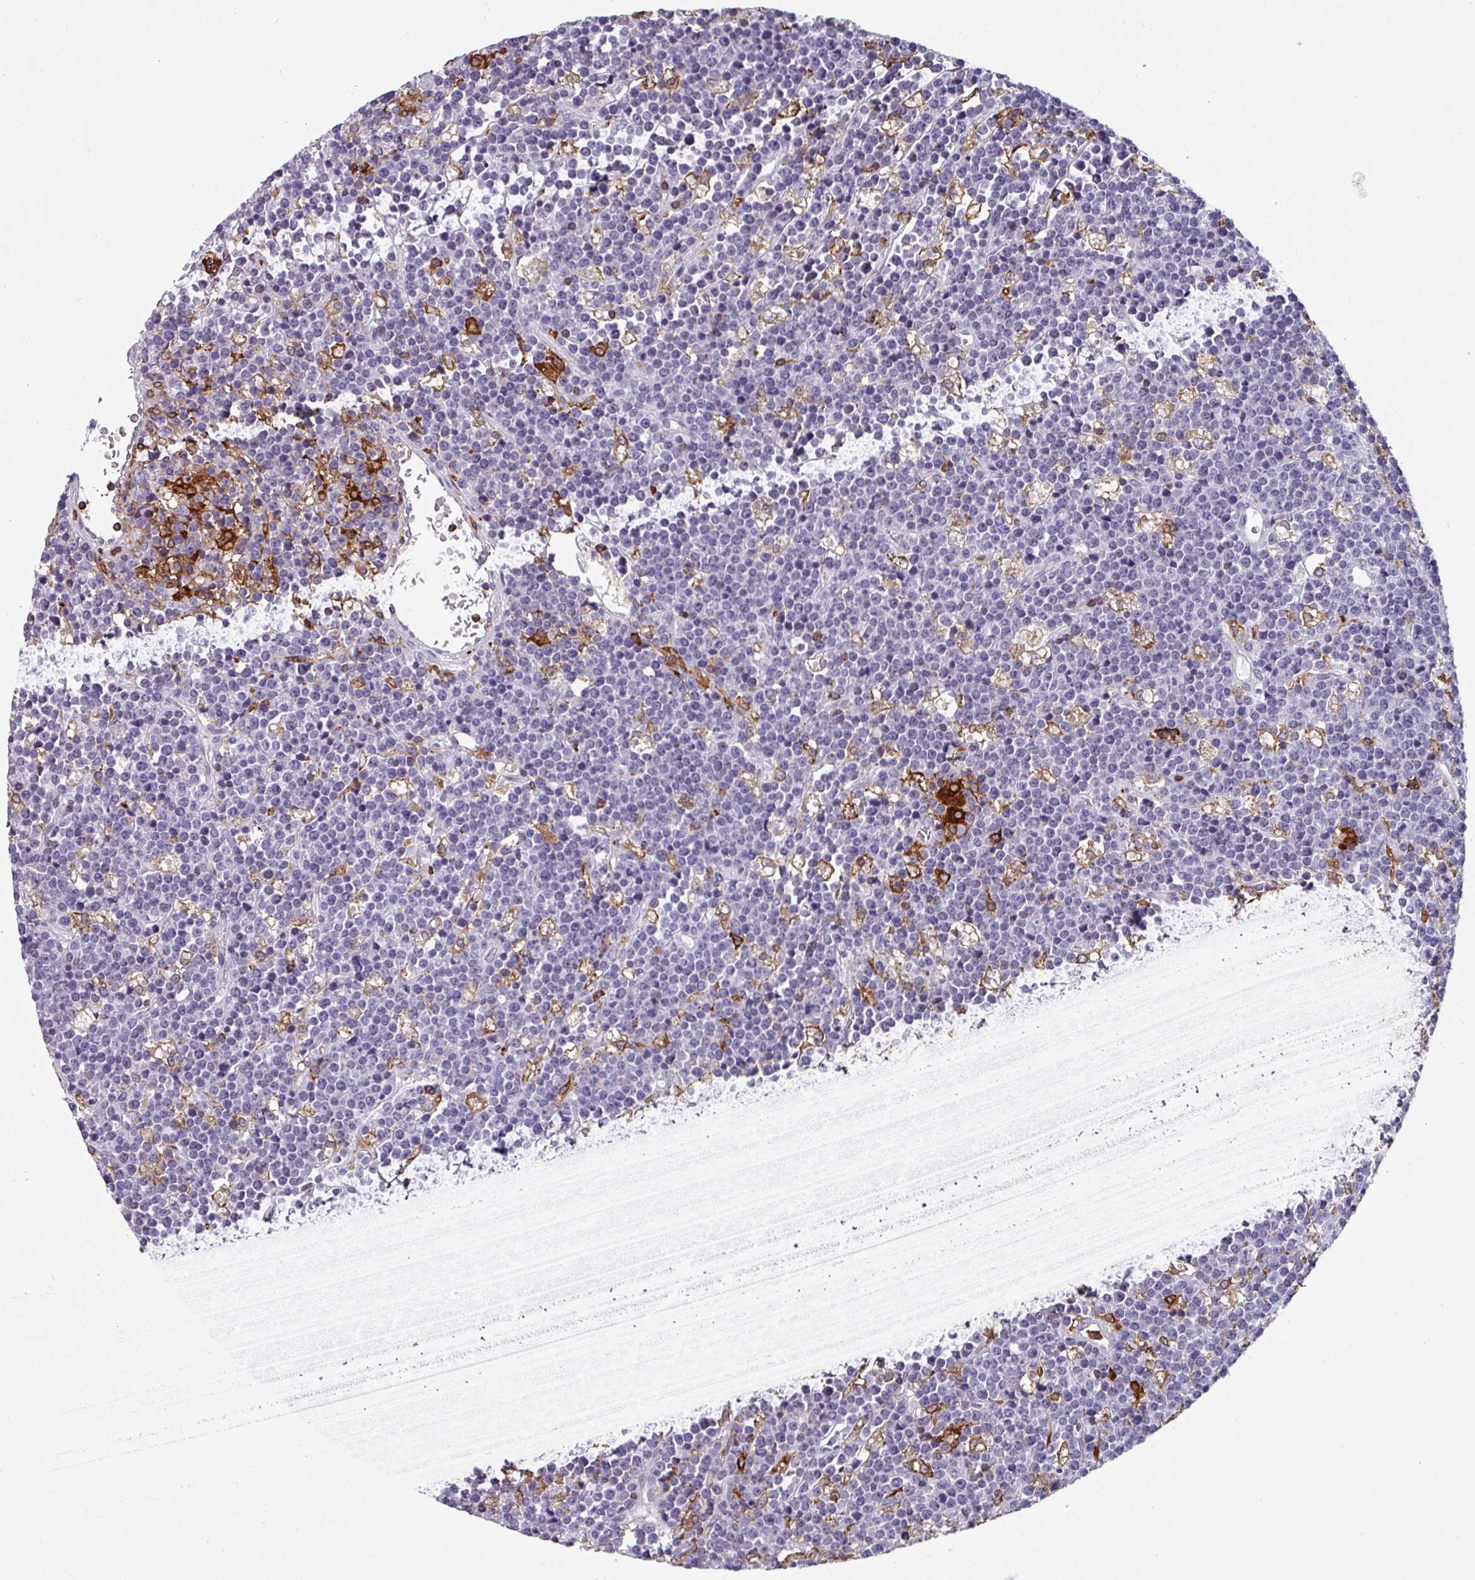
{"staining": {"intensity": "negative", "quantity": "none", "location": "none"}, "tissue": "lymphoma", "cell_type": "Tumor cells", "image_type": "cancer", "snomed": [{"axis": "morphology", "description": "Malignant lymphoma, non-Hodgkin's type, High grade"}, {"axis": "topography", "description": "Ovary"}], "caption": "Tumor cells are negative for protein expression in human lymphoma. (DAB (3,3'-diaminobenzidine) immunohistochemistry (IHC) visualized using brightfield microscopy, high magnification).", "gene": "EXOSC5", "patient": {"sex": "female", "age": 56}}